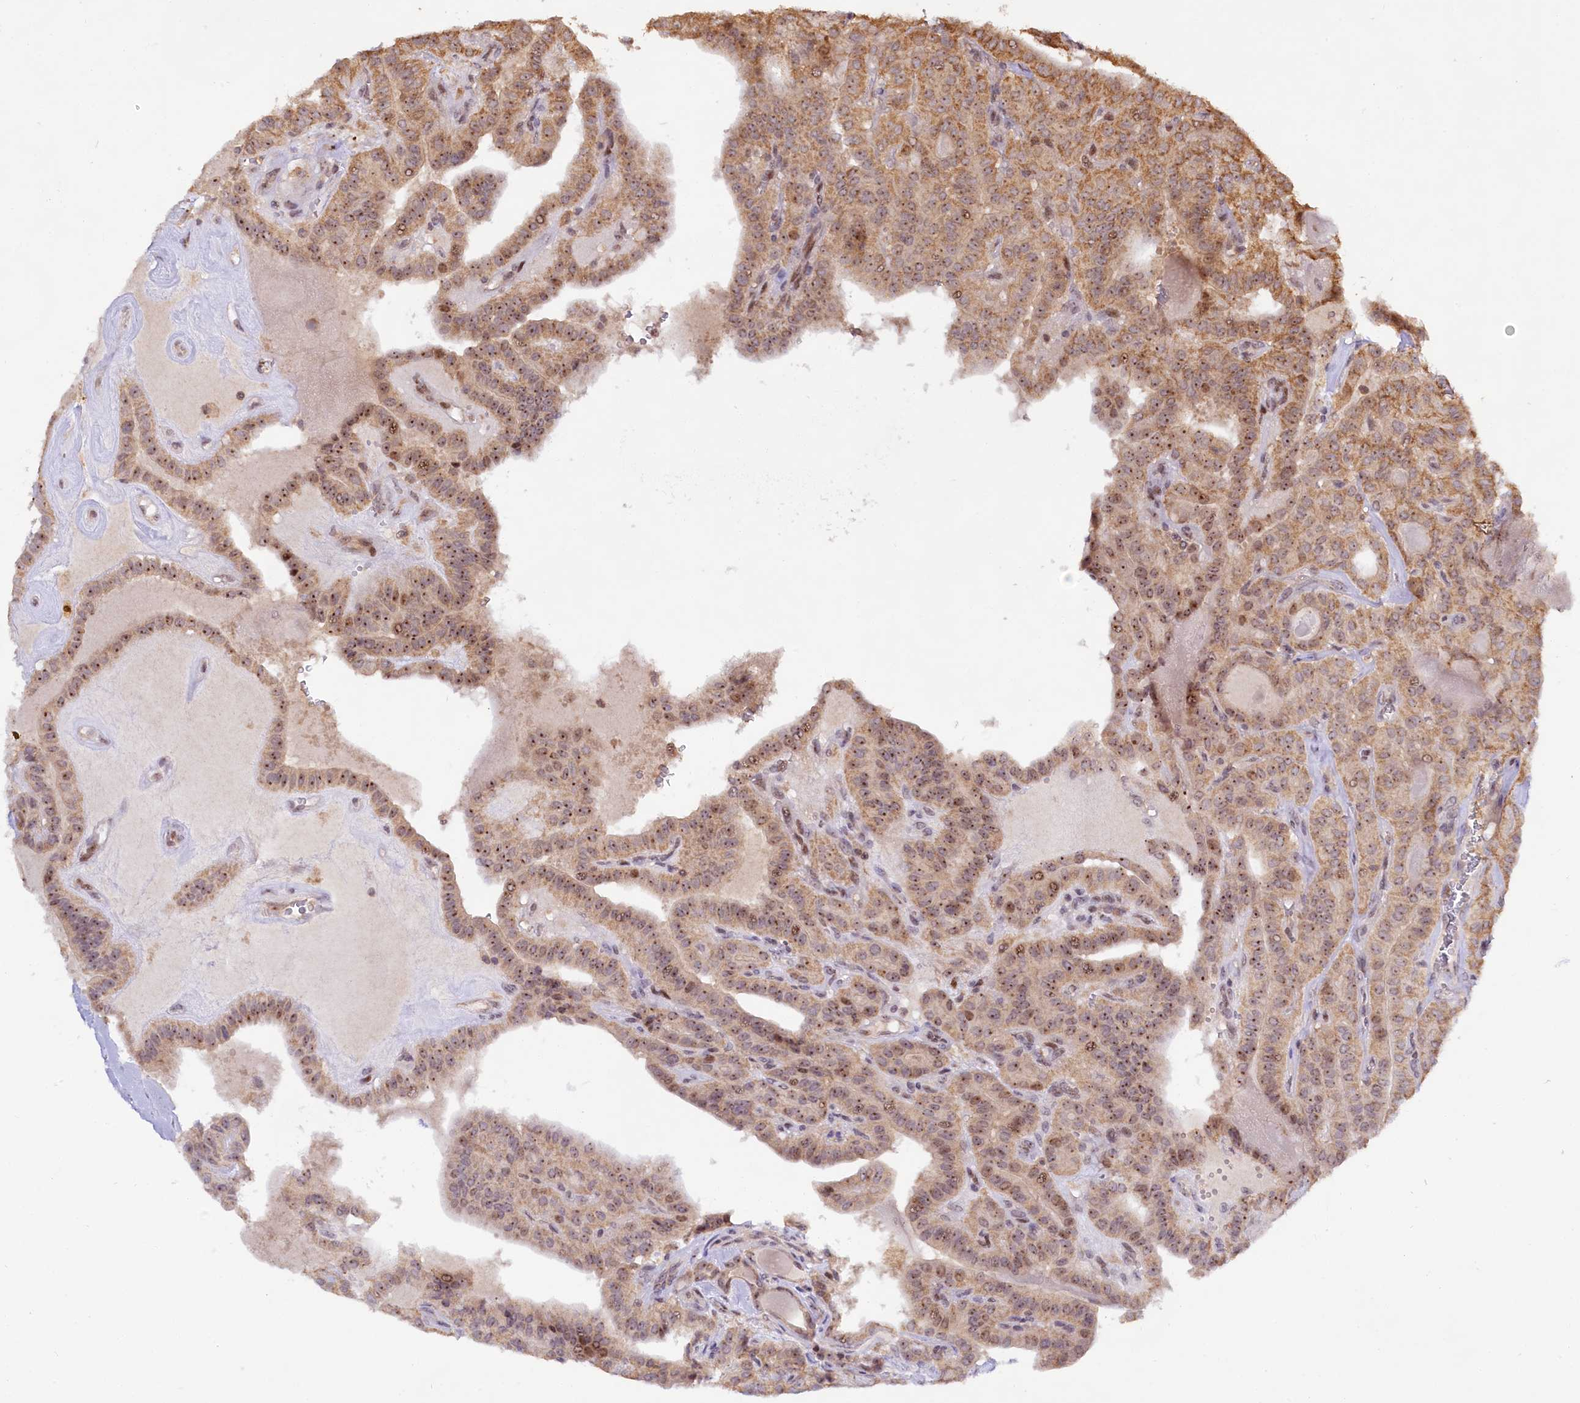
{"staining": {"intensity": "moderate", "quantity": ">75%", "location": "cytoplasmic/membranous,nuclear"}, "tissue": "thyroid cancer", "cell_type": "Tumor cells", "image_type": "cancer", "snomed": [{"axis": "morphology", "description": "Papillary adenocarcinoma, NOS"}, {"axis": "topography", "description": "Thyroid gland"}], "caption": "Protein expression analysis of human papillary adenocarcinoma (thyroid) reveals moderate cytoplasmic/membranous and nuclear staining in about >75% of tumor cells.", "gene": "RRP8", "patient": {"sex": "male", "age": 52}}